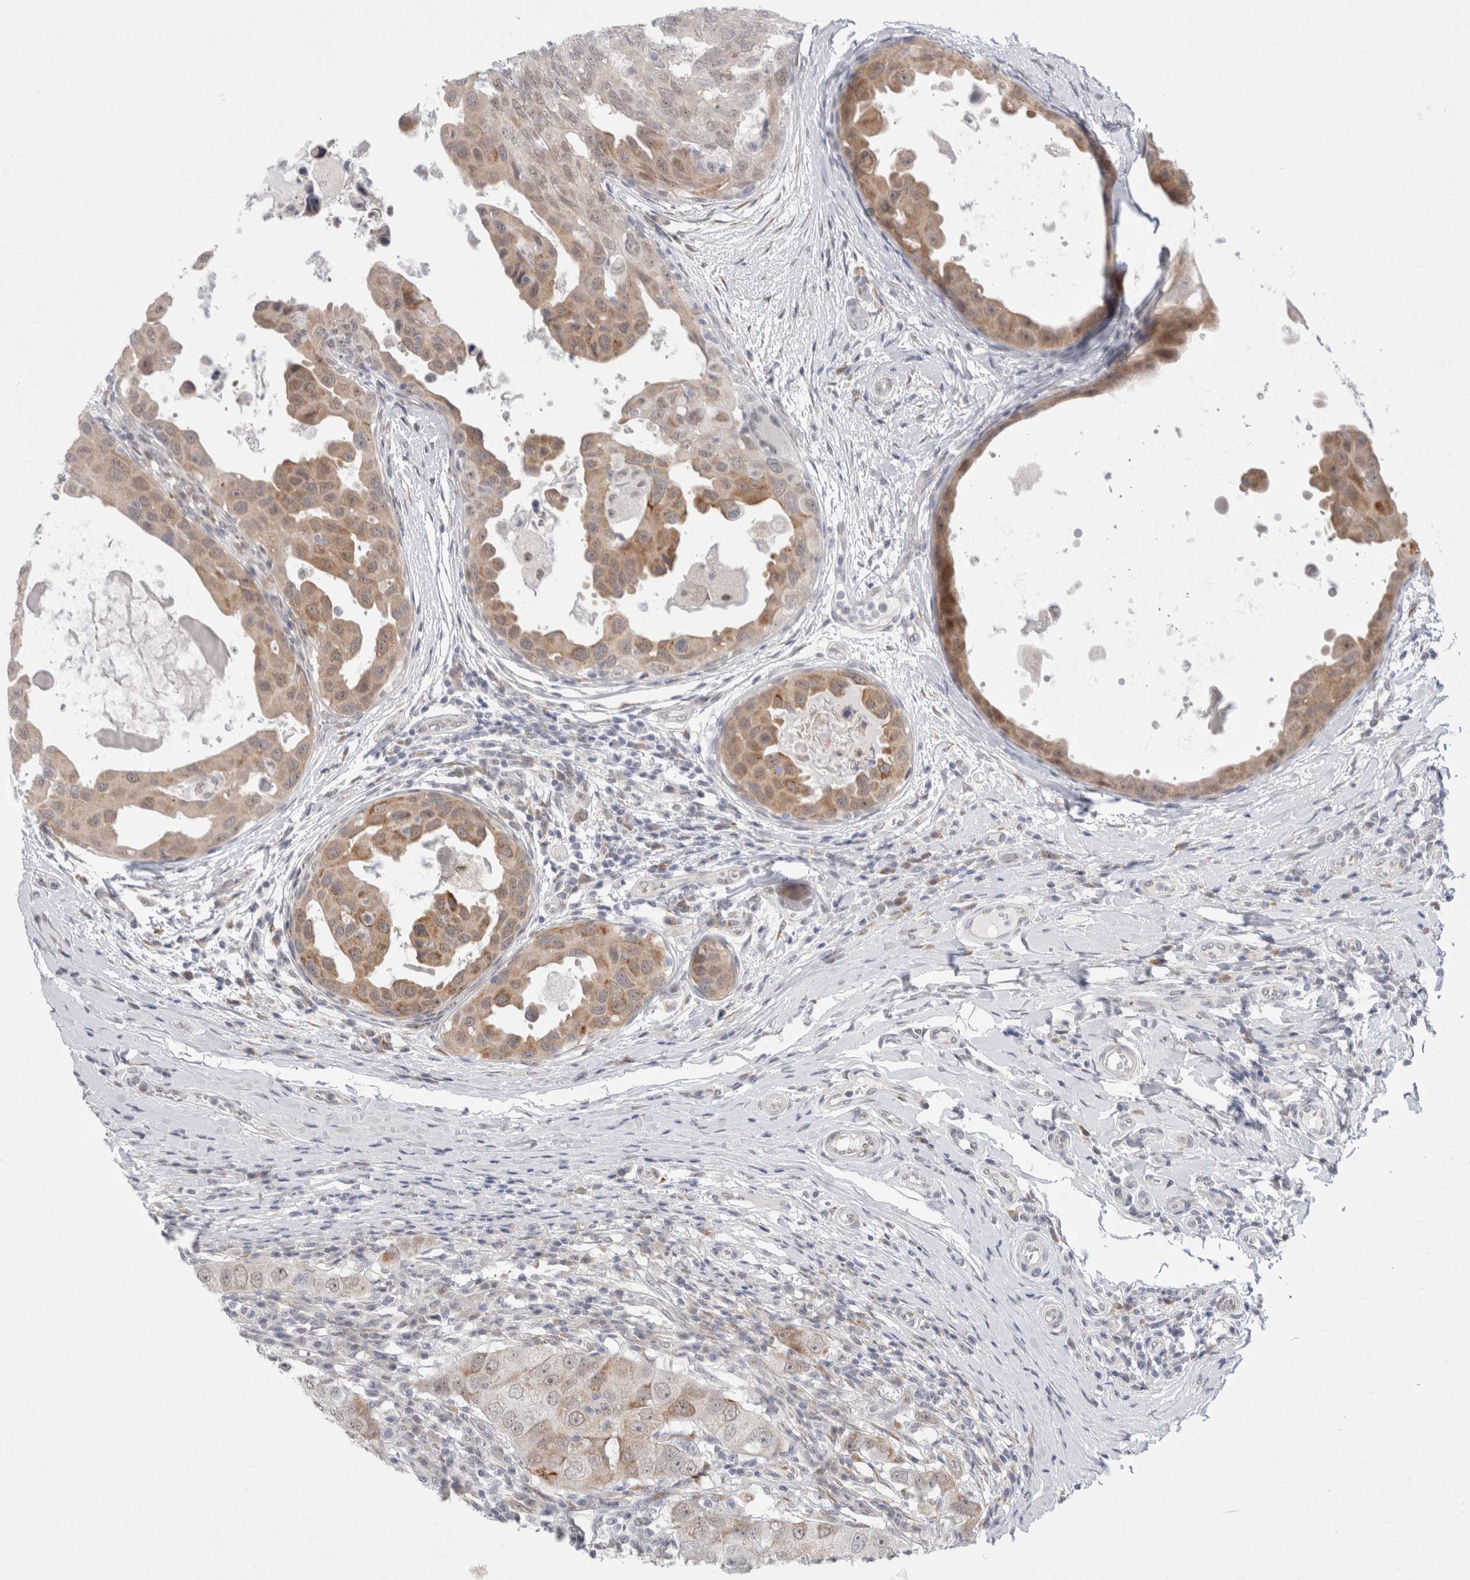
{"staining": {"intensity": "moderate", "quantity": "25%-75%", "location": "cytoplasmic/membranous,nuclear"}, "tissue": "breast cancer", "cell_type": "Tumor cells", "image_type": "cancer", "snomed": [{"axis": "morphology", "description": "Duct carcinoma"}, {"axis": "topography", "description": "Breast"}], "caption": "Tumor cells show medium levels of moderate cytoplasmic/membranous and nuclear positivity in about 25%-75% of cells in human intraductal carcinoma (breast). (Brightfield microscopy of DAB IHC at high magnification).", "gene": "TRMT1L", "patient": {"sex": "female", "age": 27}}